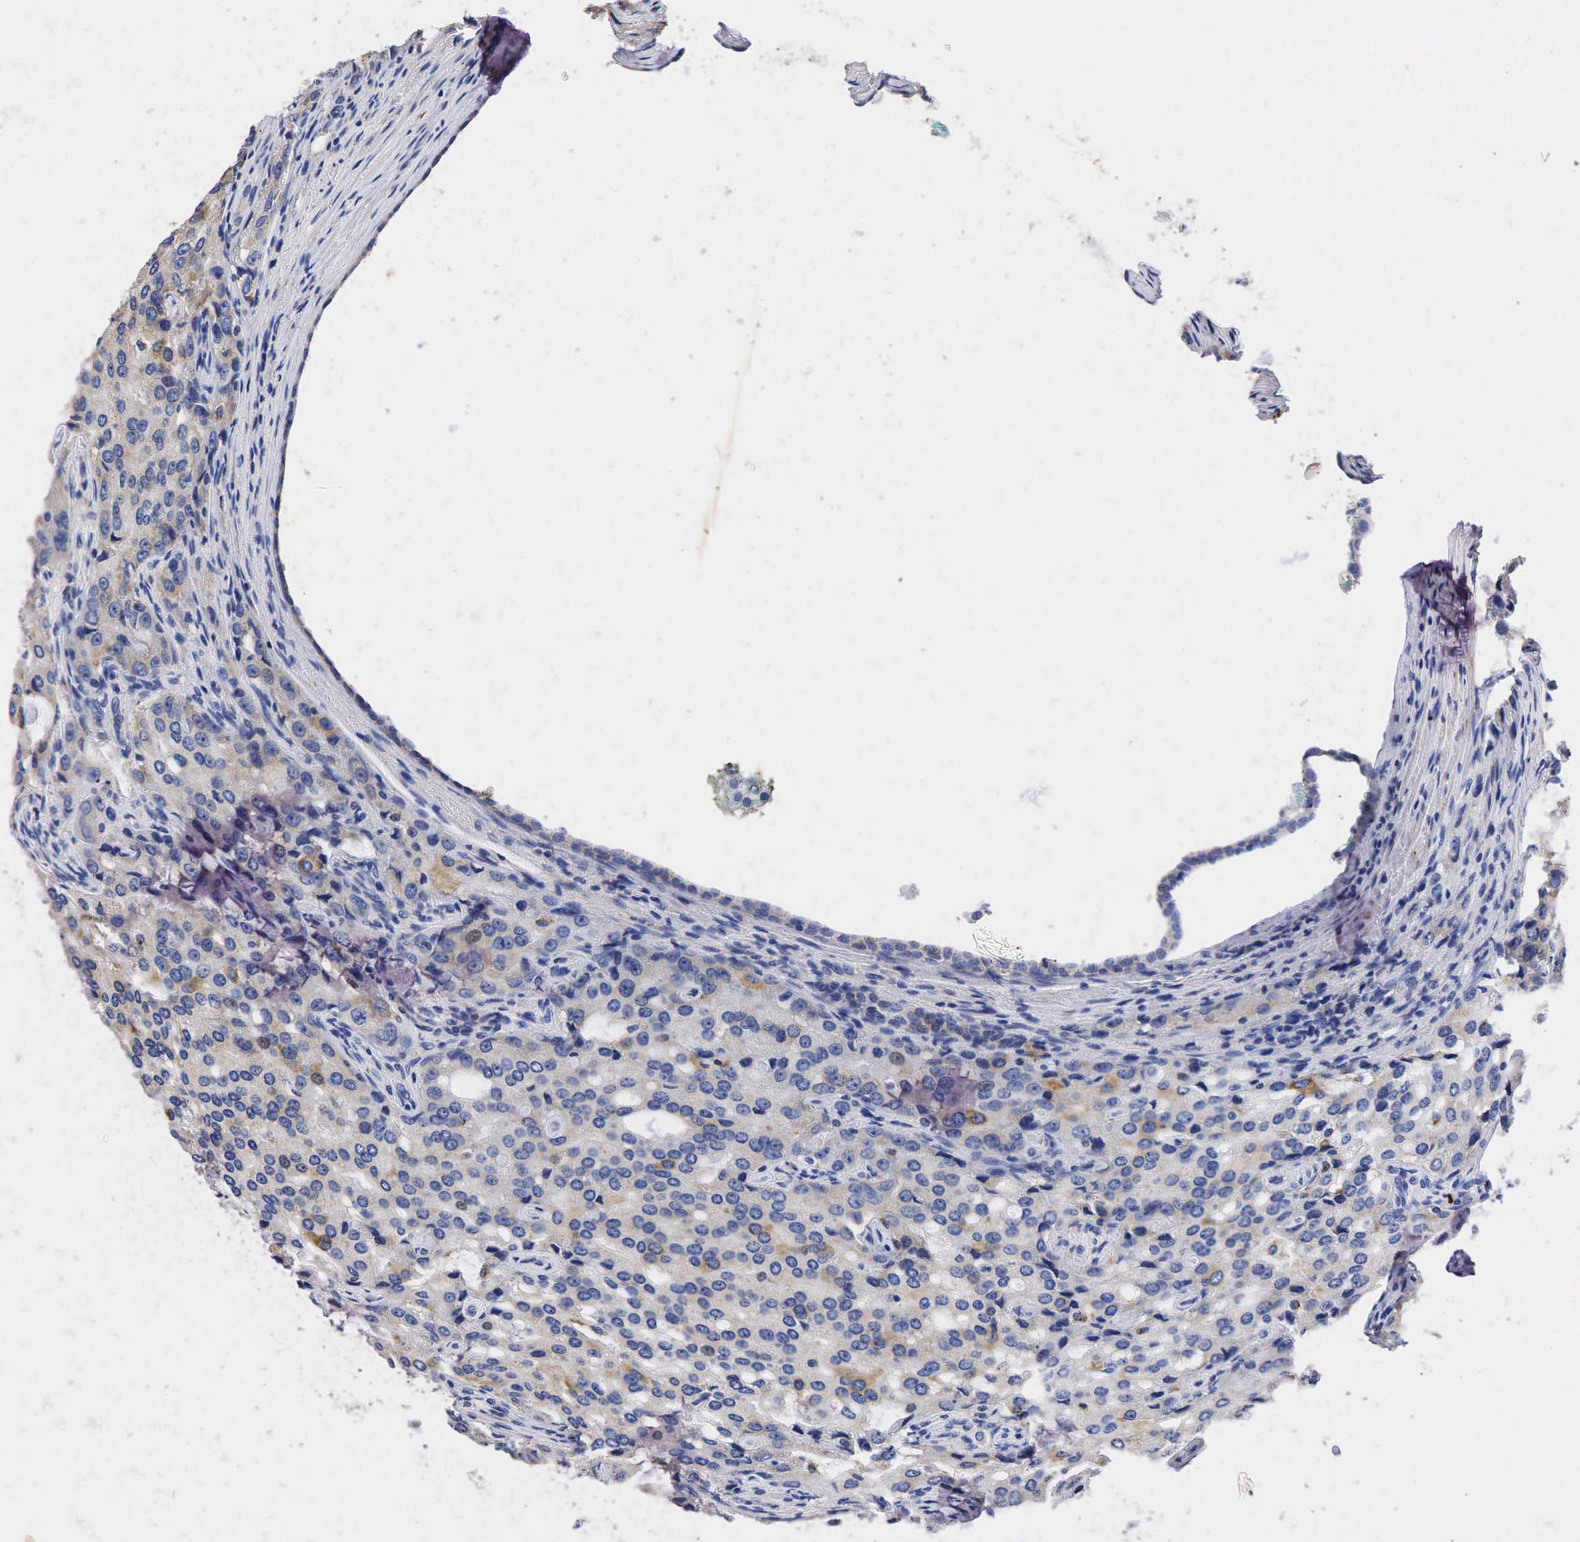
{"staining": {"intensity": "weak", "quantity": "<25%", "location": "cytoplasmic/membranous"}, "tissue": "prostate cancer", "cell_type": "Tumor cells", "image_type": "cancer", "snomed": [{"axis": "morphology", "description": "Adenocarcinoma, Medium grade"}, {"axis": "topography", "description": "Prostate"}], "caption": "Tumor cells show no significant positivity in prostate cancer. (Stains: DAB (3,3'-diaminobenzidine) IHC with hematoxylin counter stain, Microscopy: brightfield microscopy at high magnification).", "gene": "SYP", "patient": {"sex": "male", "age": 72}}